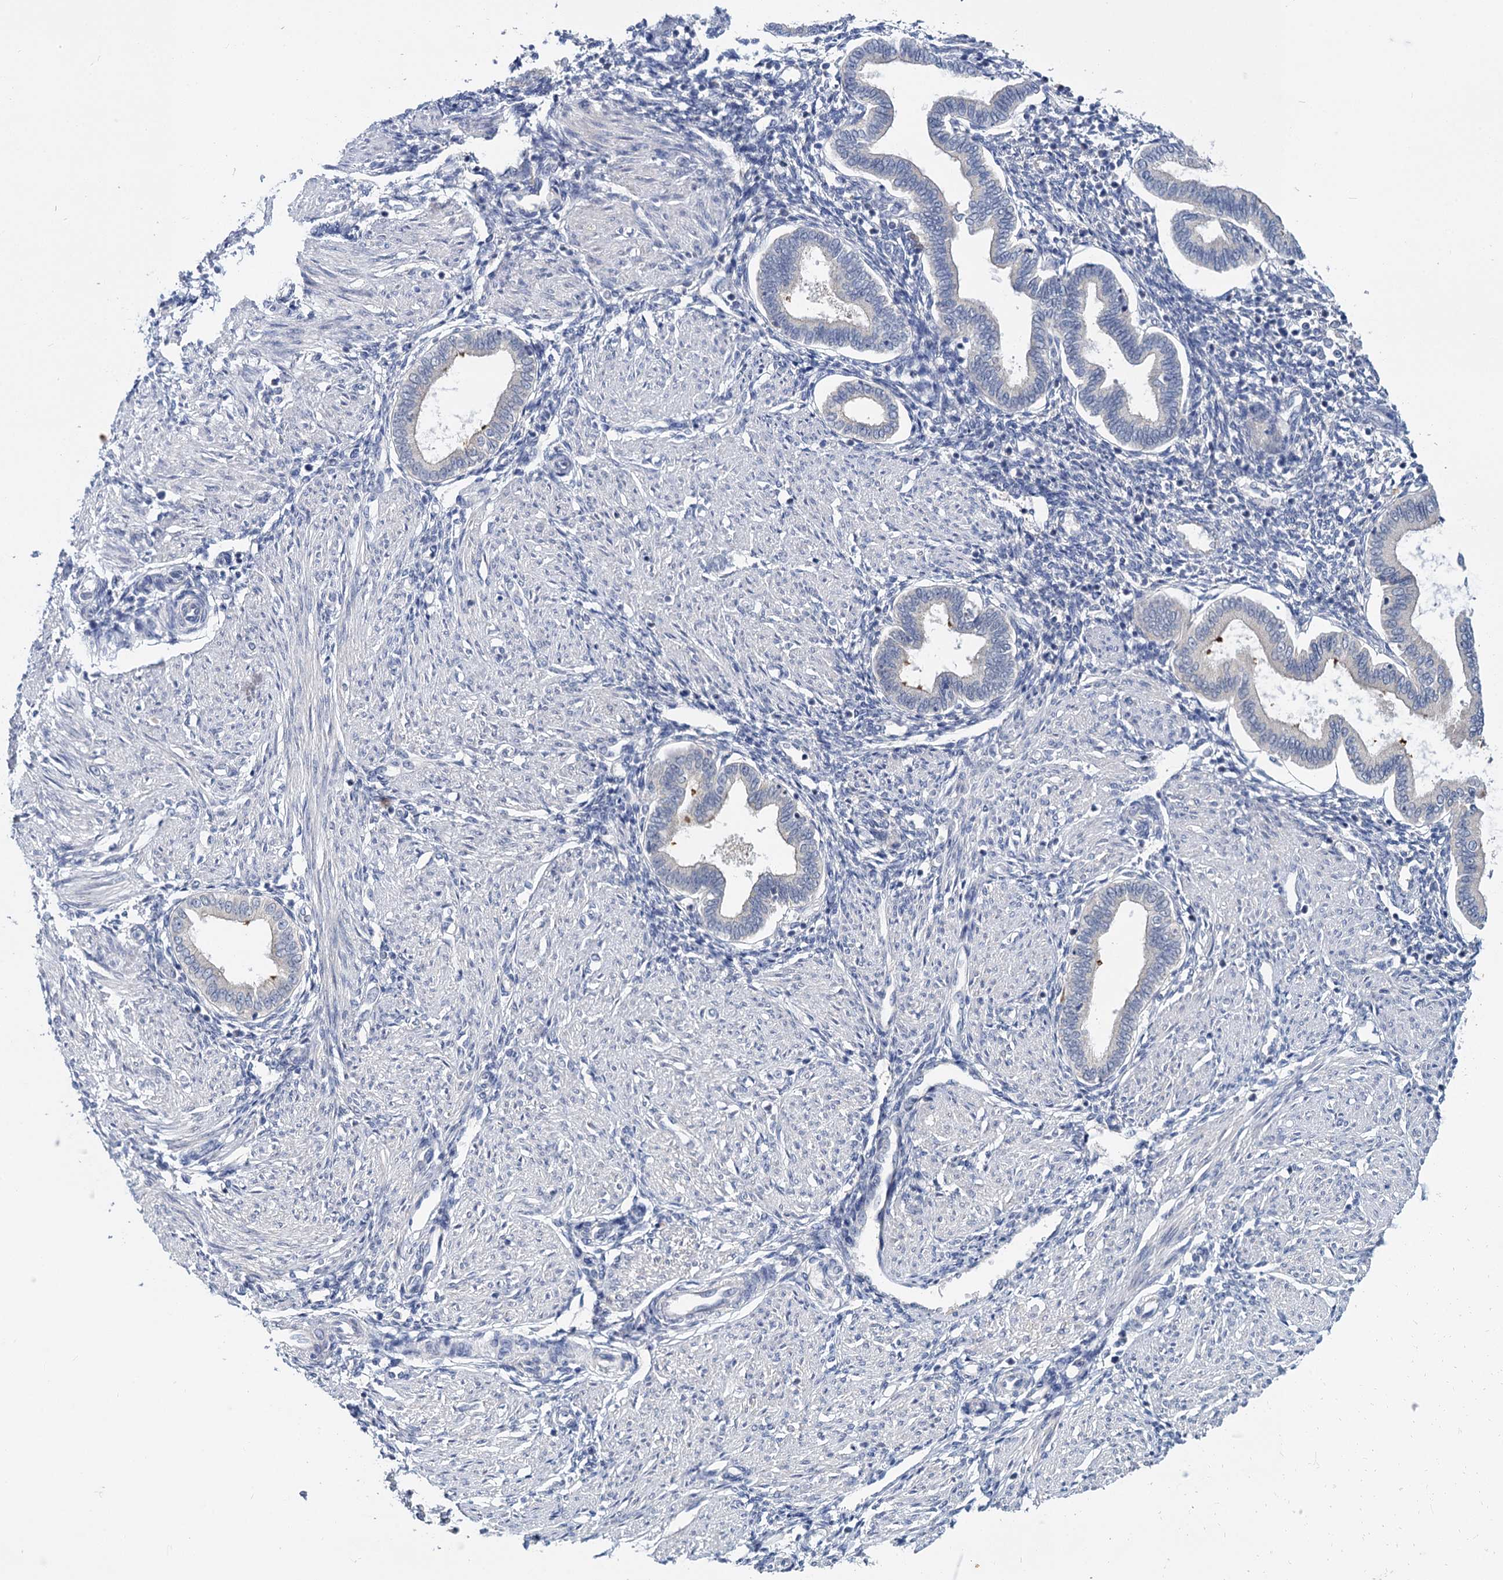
{"staining": {"intensity": "negative", "quantity": "none", "location": "none"}, "tissue": "endometrium", "cell_type": "Cells in endometrial stroma", "image_type": "normal", "snomed": [{"axis": "morphology", "description": "Normal tissue, NOS"}, {"axis": "topography", "description": "Endometrium"}], "caption": "Cells in endometrial stroma are negative for protein expression in unremarkable human endometrium. (DAB (3,3'-diaminobenzidine) IHC visualized using brightfield microscopy, high magnification).", "gene": "ANKRD42", "patient": {"sex": "female", "age": 53}}